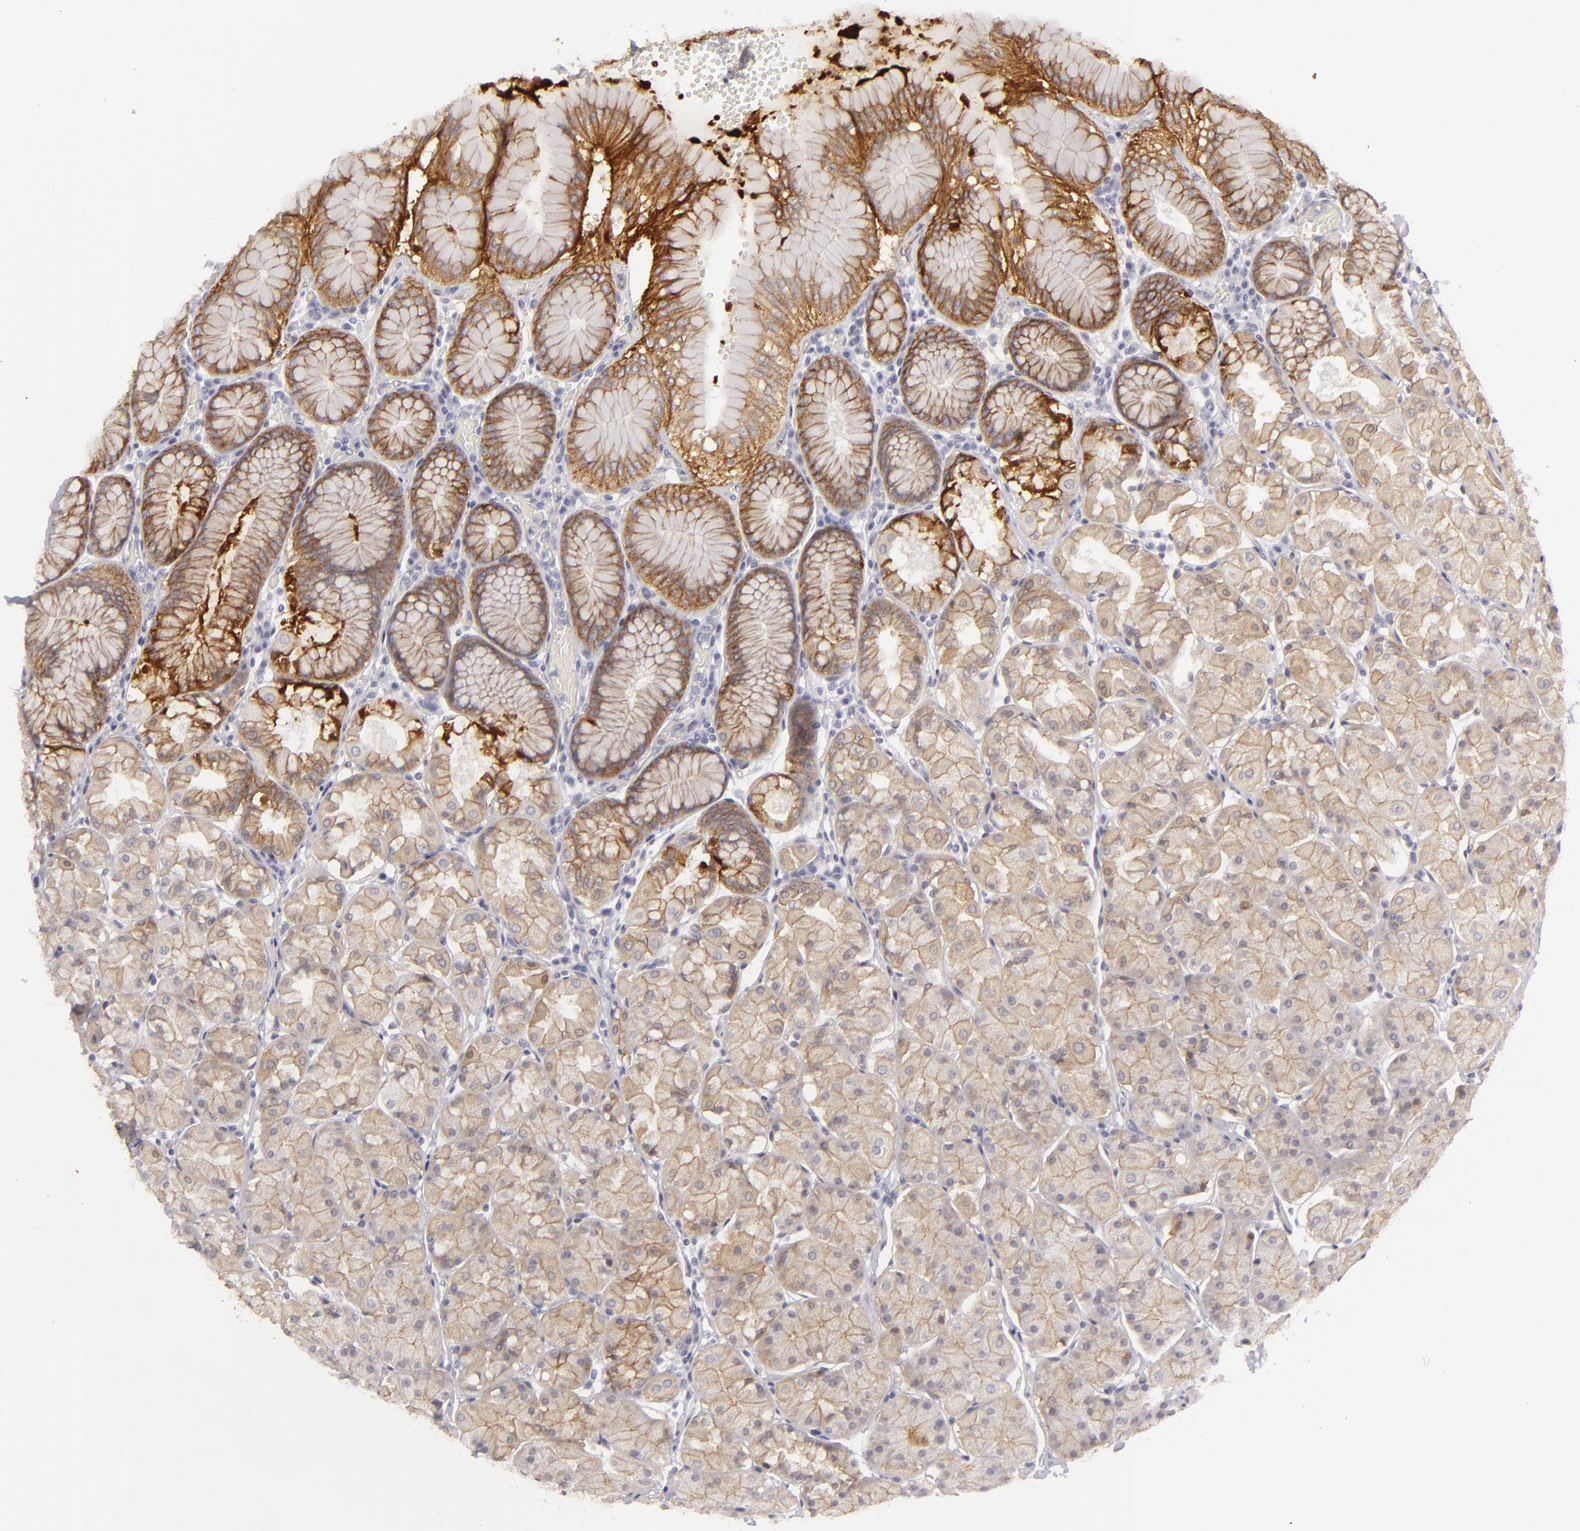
{"staining": {"intensity": "moderate", "quantity": ">75%", "location": "cytoplasmic/membranous"}, "tissue": "stomach", "cell_type": "Glandular cells", "image_type": "normal", "snomed": [{"axis": "morphology", "description": "Normal tissue, NOS"}, {"axis": "topography", "description": "Stomach, upper"}, {"axis": "topography", "description": "Stomach"}], "caption": "Immunohistochemistry (IHC) (DAB) staining of benign stomach displays moderate cytoplasmic/membranous protein staining in approximately >75% of glandular cells.", "gene": "JUP", "patient": {"sex": "male", "age": 76}}